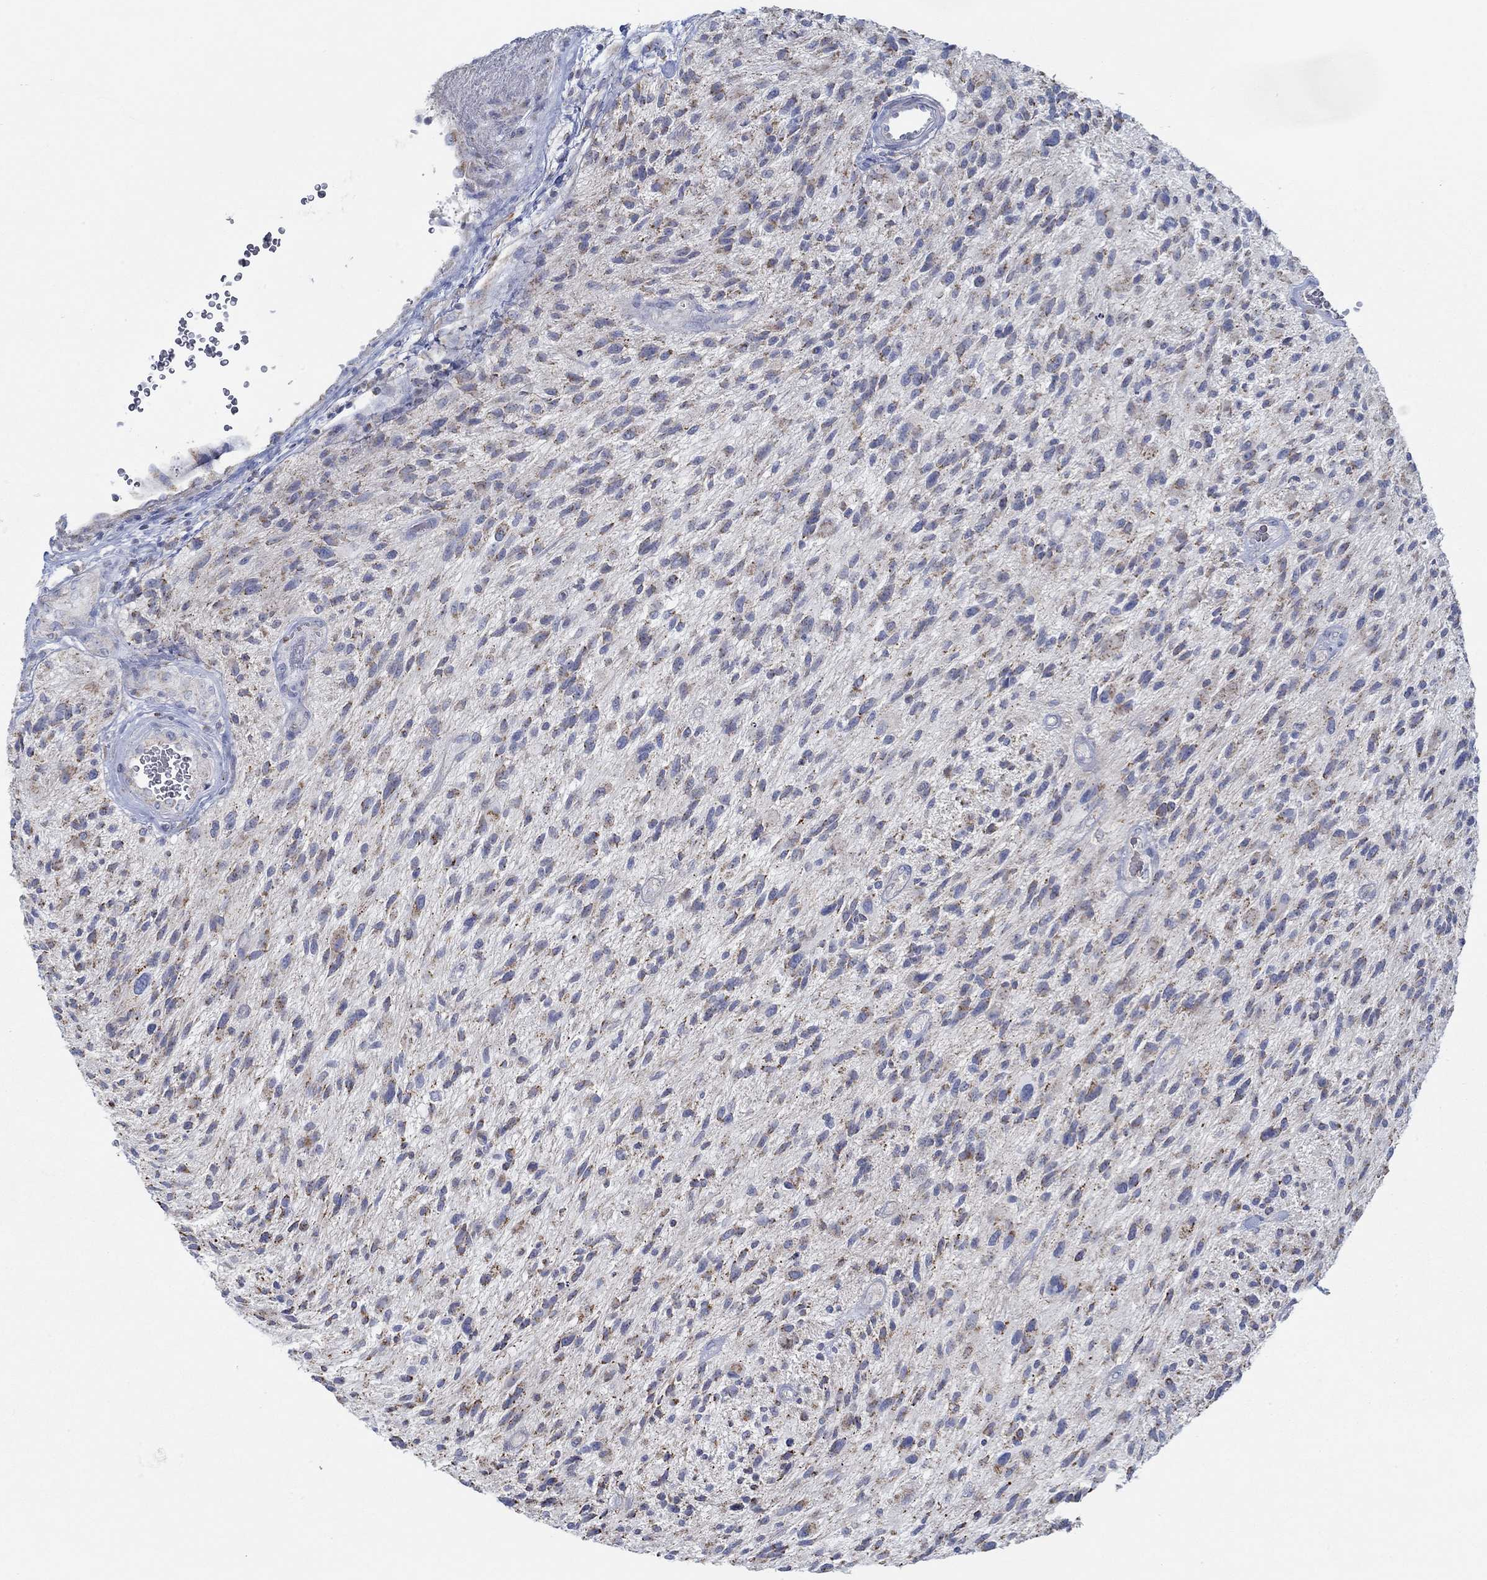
{"staining": {"intensity": "moderate", "quantity": "<25%", "location": "cytoplasmic/membranous"}, "tissue": "glioma", "cell_type": "Tumor cells", "image_type": "cancer", "snomed": [{"axis": "morphology", "description": "Glioma, malignant, High grade"}, {"axis": "topography", "description": "Brain"}], "caption": "Malignant glioma (high-grade) was stained to show a protein in brown. There is low levels of moderate cytoplasmic/membranous staining in approximately <25% of tumor cells.", "gene": "GLOD5", "patient": {"sex": "male", "age": 47}}